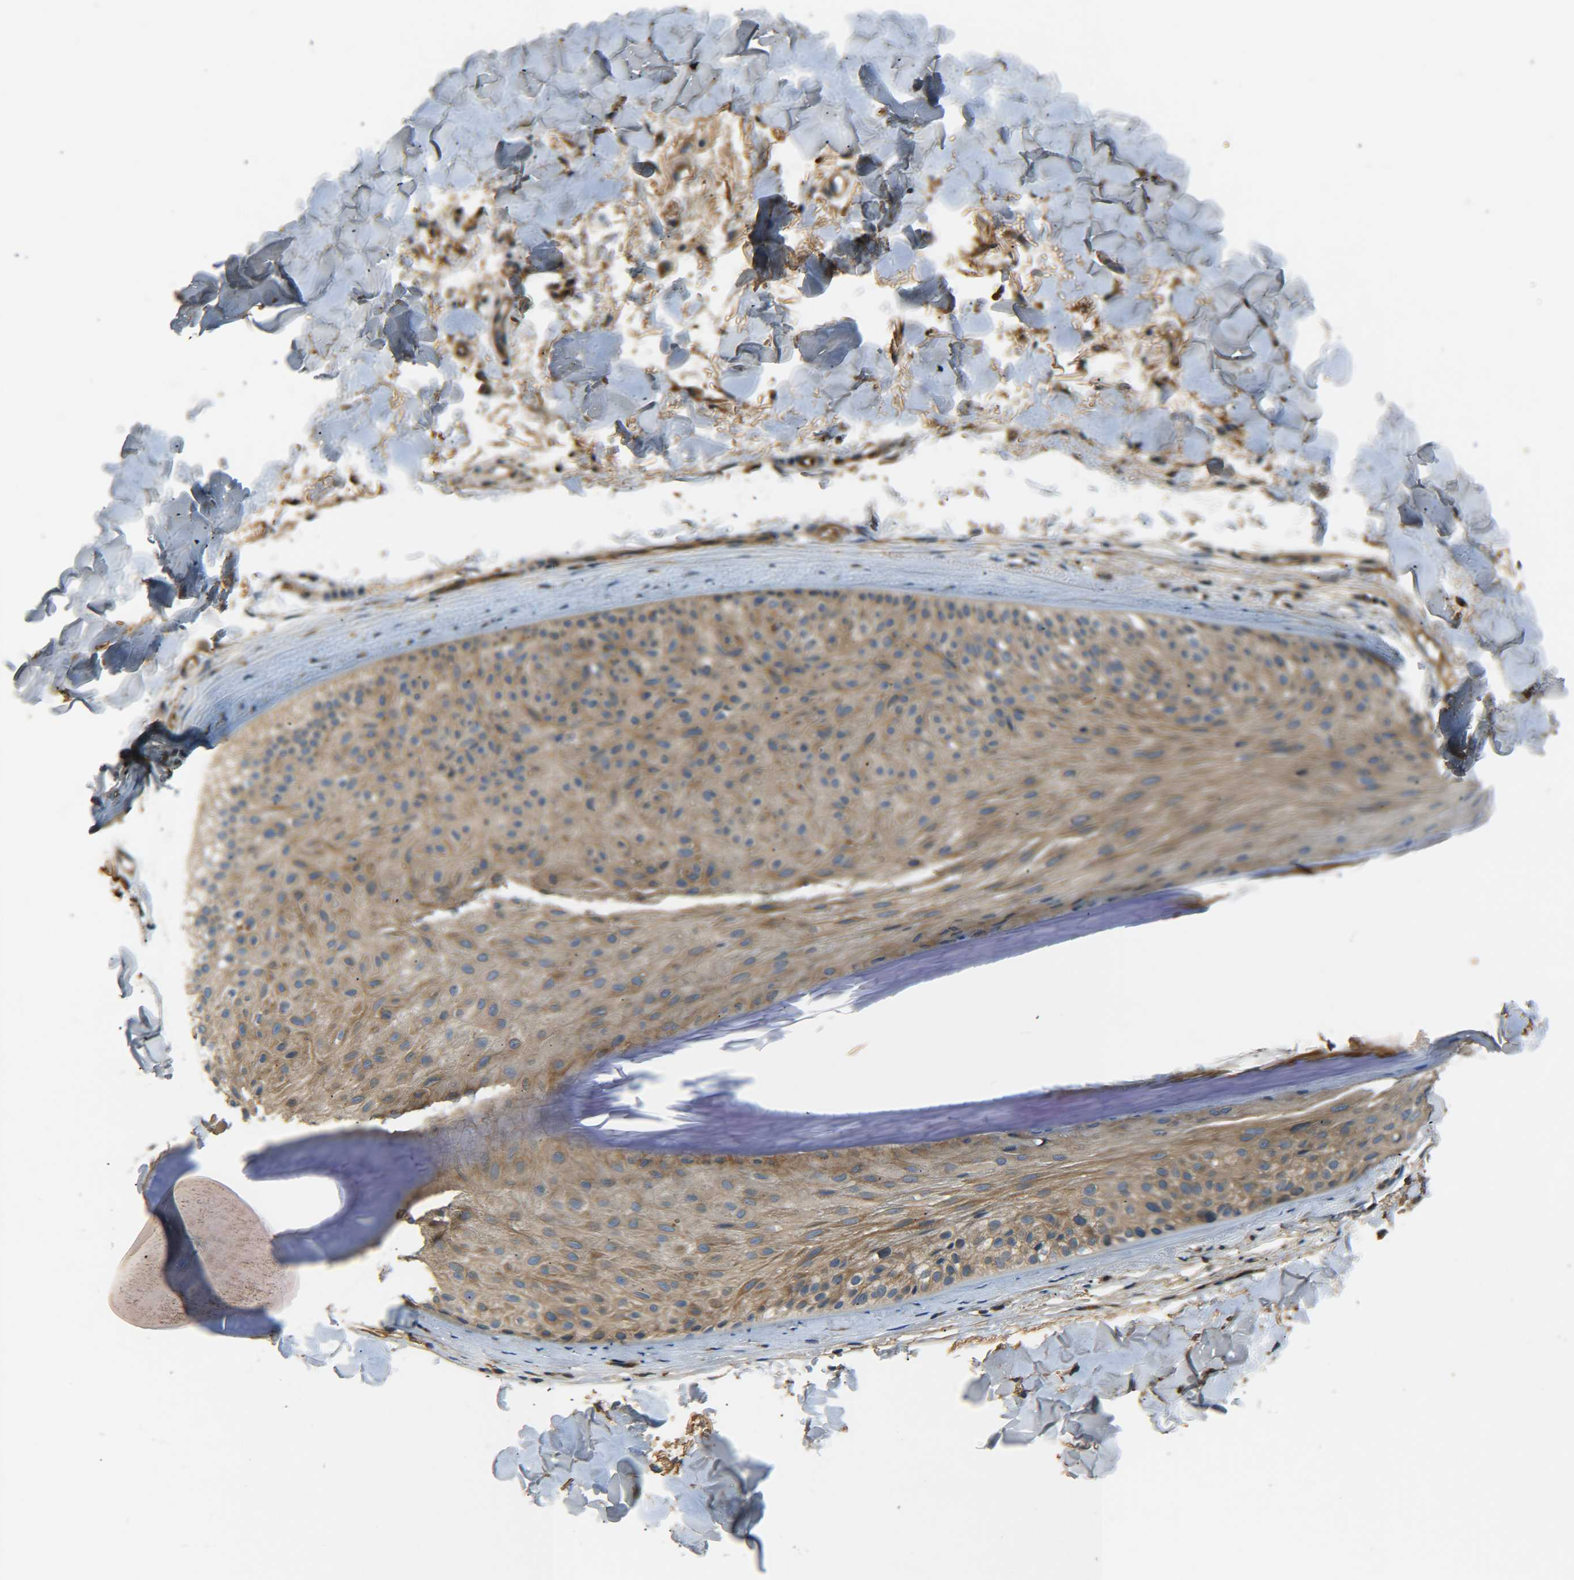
{"staining": {"intensity": "moderate", "quantity": "25%-75%", "location": "cytoplasmic/membranous"}, "tissue": "skin cancer", "cell_type": "Tumor cells", "image_type": "cancer", "snomed": [{"axis": "morphology", "description": "Normal tissue, NOS"}, {"axis": "morphology", "description": "Basal cell carcinoma"}, {"axis": "topography", "description": "Skin"}], "caption": "Skin cancer (basal cell carcinoma) tissue displays moderate cytoplasmic/membranous expression in about 25%-75% of tumor cells, visualized by immunohistochemistry.", "gene": "LRCH3", "patient": {"sex": "male", "age": 52}}